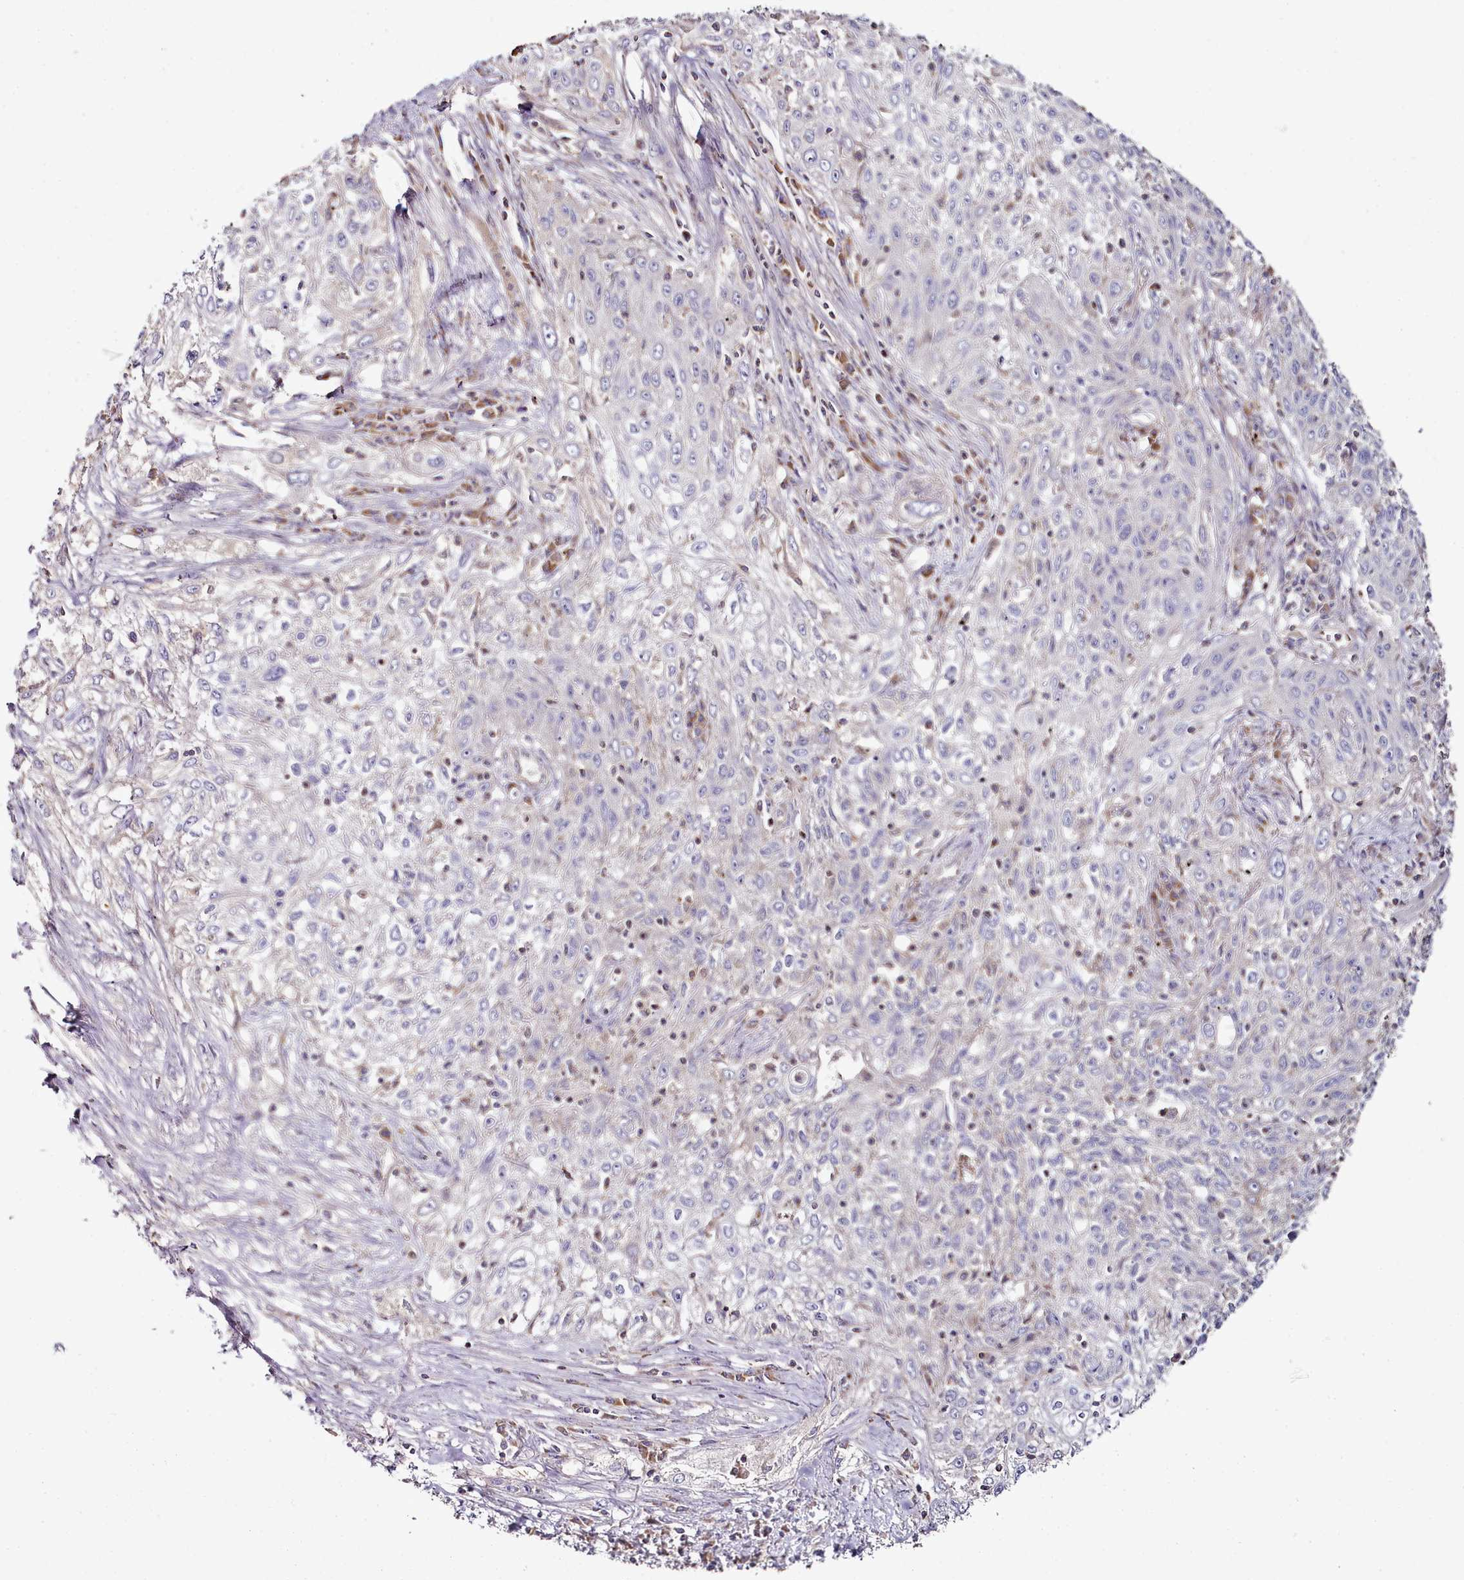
{"staining": {"intensity": "negative", "quantity": "none", "location": "none"}, "tissue": "lung cancer", "cell_type": "Tumor cells", "image_type": "cancer", "snomed": [{"axis": "morphology", "description": "Squamous cell carcinoma, NOS"}, {"axis": "topography", "description": "Lung"}], "caption": "Immunohistochemistry (IHC) of human lung squamous cell carcinoma reveals no staining in tumor cells.", "gene": "ACSS1", "patient": {"sex": "female", "age": 69}}